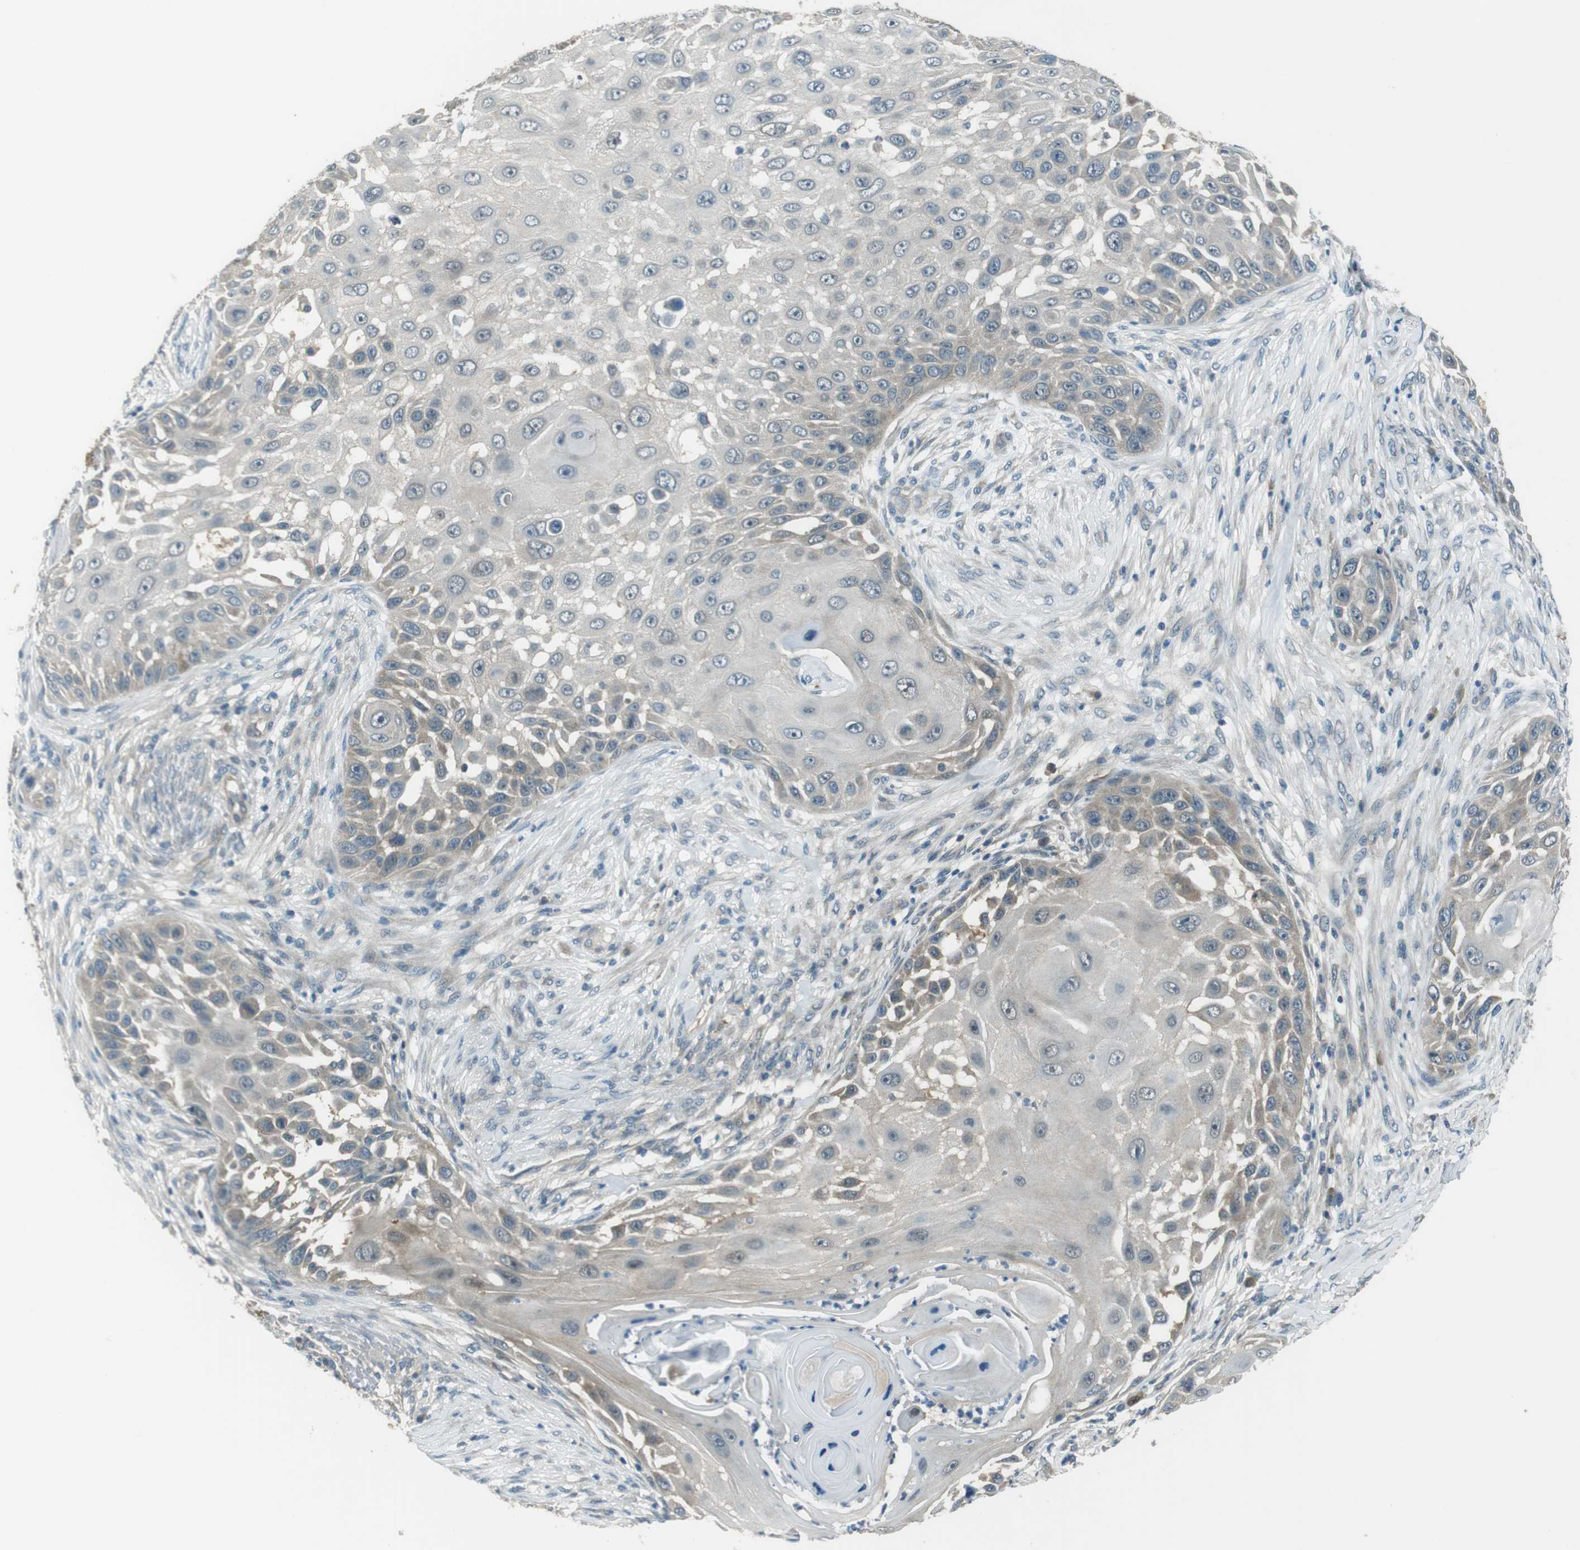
{"staining": {"intensity": "weak", "quantity": "<25%", "location": "cytoplasmic/membranous"}, "tissue": "skin cancer", "cell_type": "Tumor cells", "image_type": "cancer", "snomed": [{"axis": "morphology", "description": "Squamous cell carcinoma, NOS"}, {"axis": "topography", "description": "Skin"}], "caption": "Human squamous cell carcinoma (skin) stained for a protein using IHC reveals no positivity in tumor cells.", "gene": "MFAP3", "patient": {"sex": "female", "age": 44}}